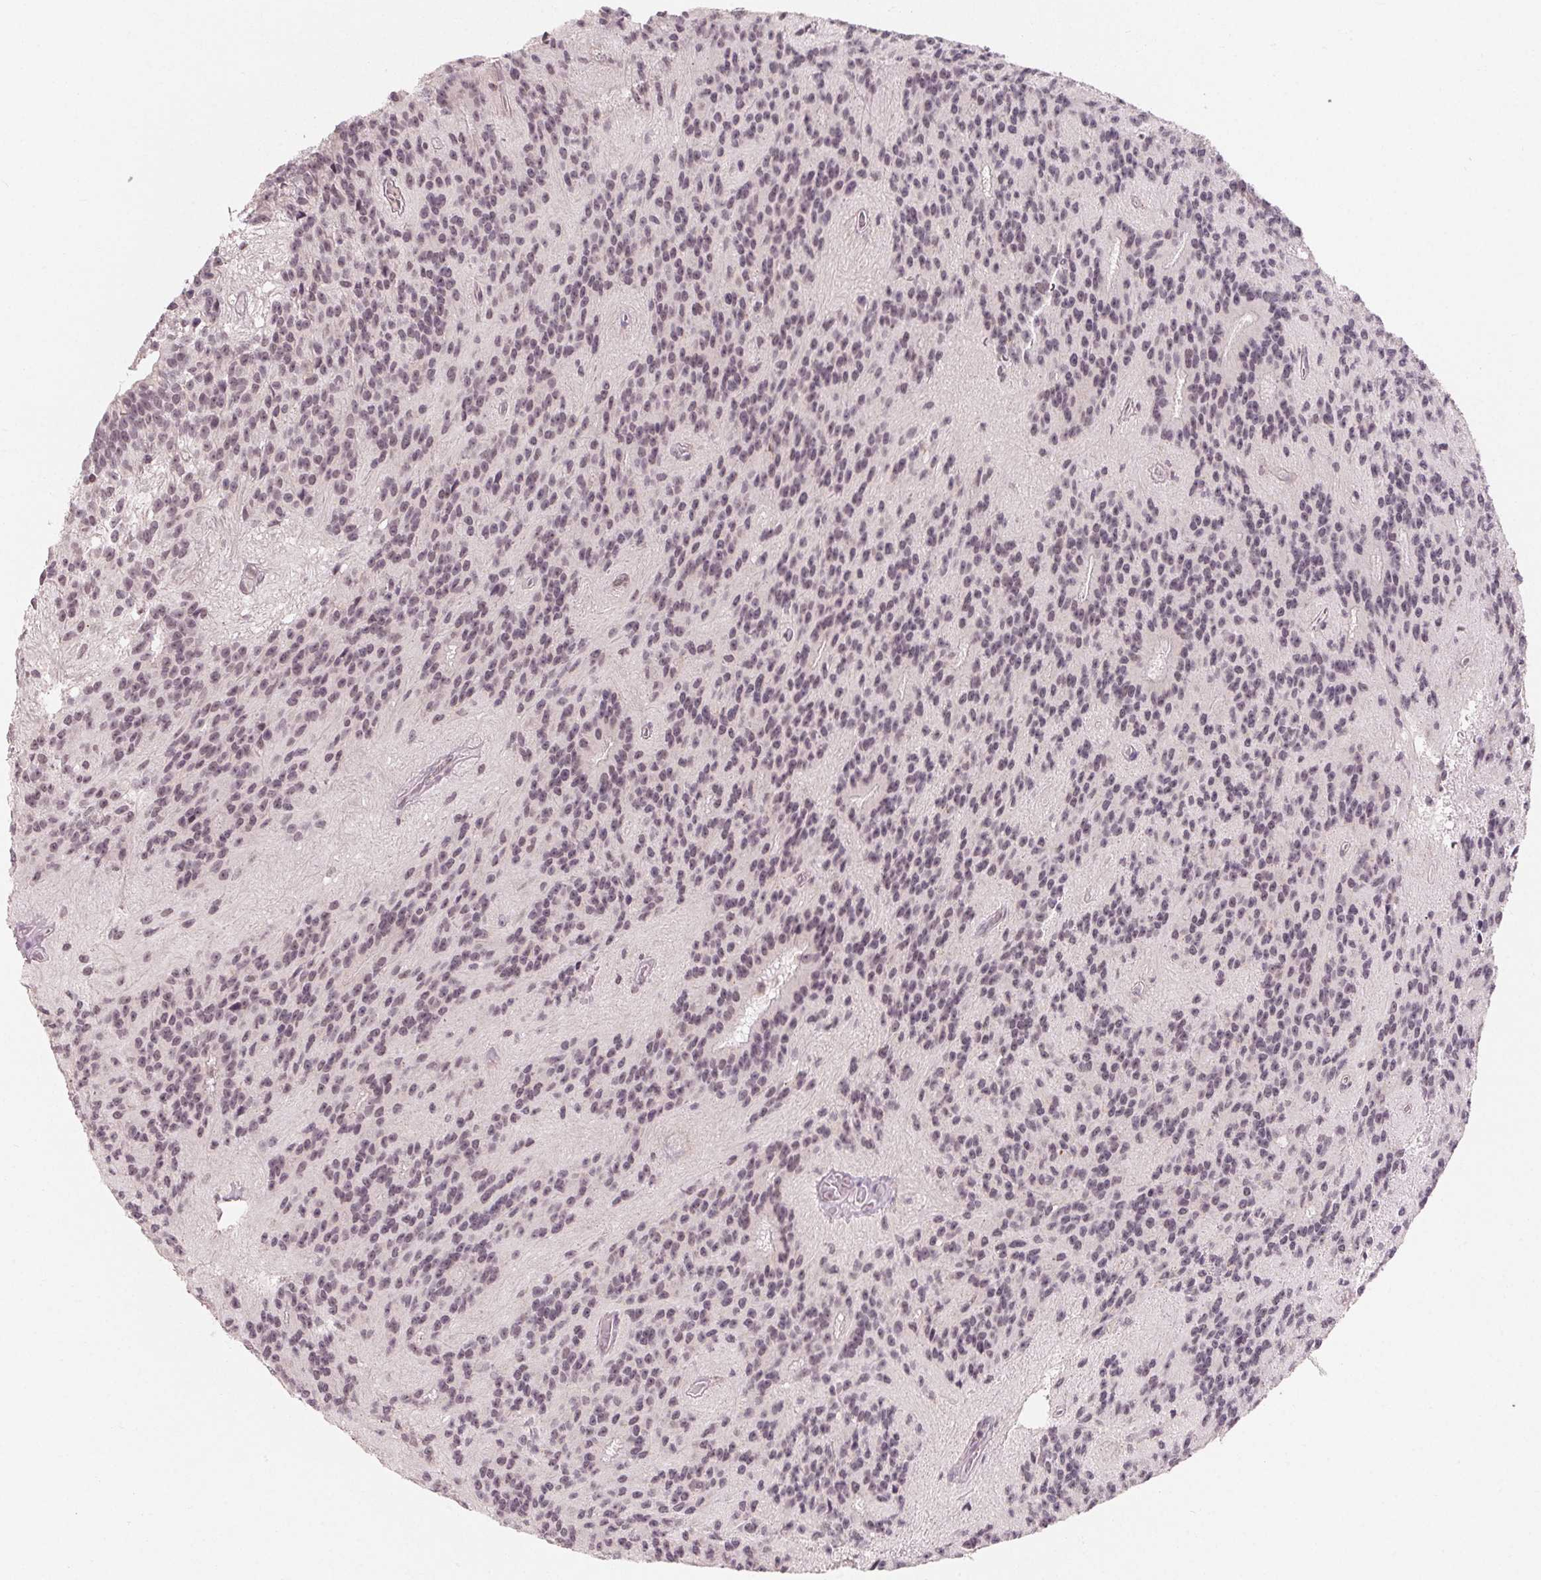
{"staining": {"intensity": "weak", "quantity": "25%-75%", "location": "nuclear"}, "tissue": "glioma", "cell_type": "Tumor cells", "image_type": "cancer", "snomed": [{"axis": "morphology", "description": "Glioma, malignant, Low grade"}, {"axis": "topography", "description": "Brain"}], "caption": "Malignant glioma (low-grade) stained with a protein marker exhibits weak staining in tumor cells.", "gene": "NXF3", "patient": {"sex": "male", "age": 31}}